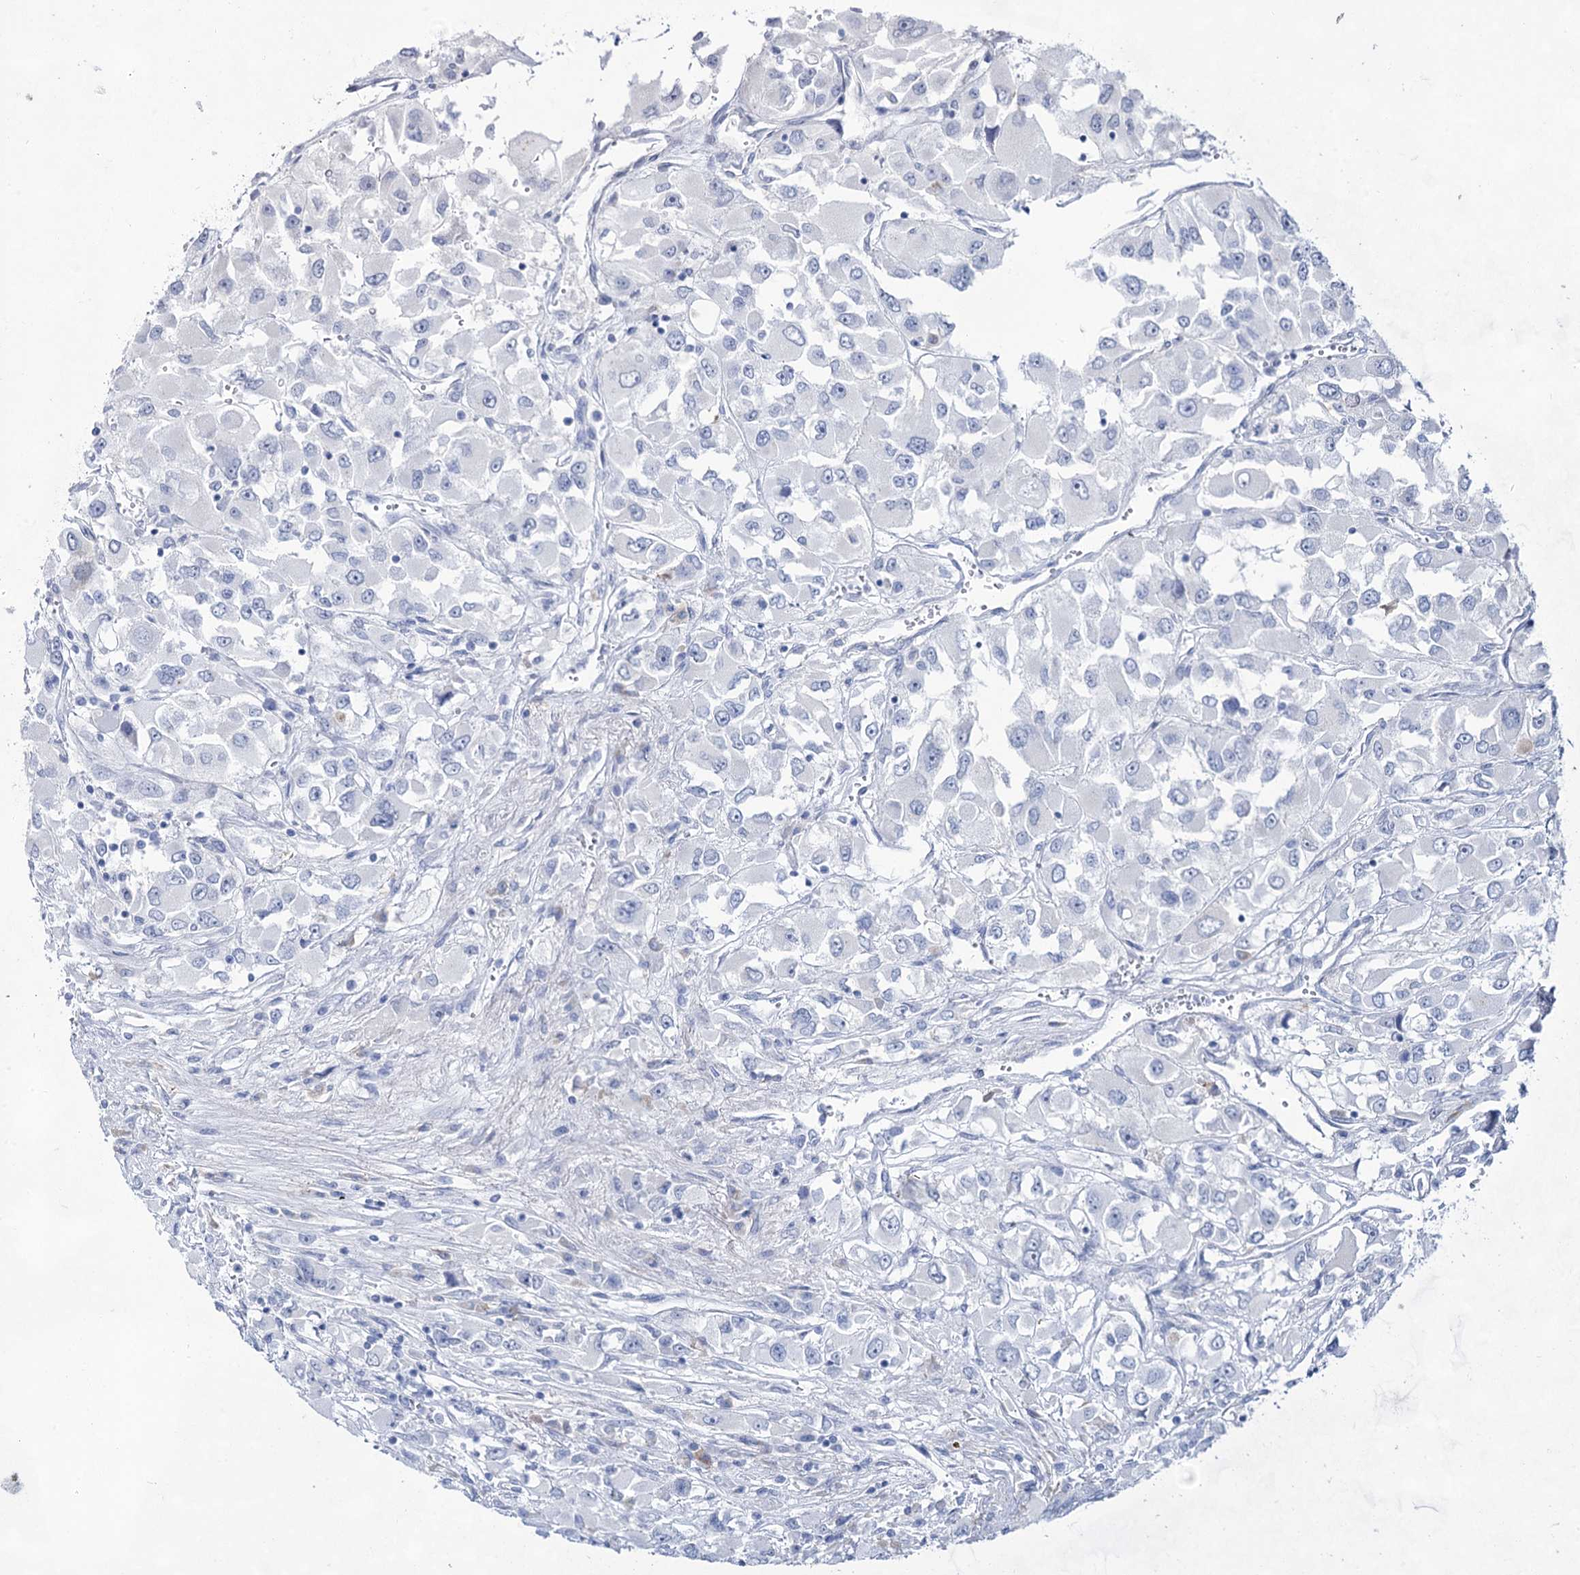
{"staining": {"intensity": "negative", "quantity": "none", "location": "none"}, "tissue": "renal cancer", "cell_type": "Tumor cells", "image_type": "cancer", "snomed": [{"axis": "morphology", "description": "Adenocarcinoma, NOS"}, {"axis": "topography", "description": "Kidney"}], "caption": "DAB immunohistochemical staining of human renal adenocarcinoma exhibits no significant positivity in tumor cells.", "gene": "ACRV1", "patient": {"sex": "female", "age": 52}}